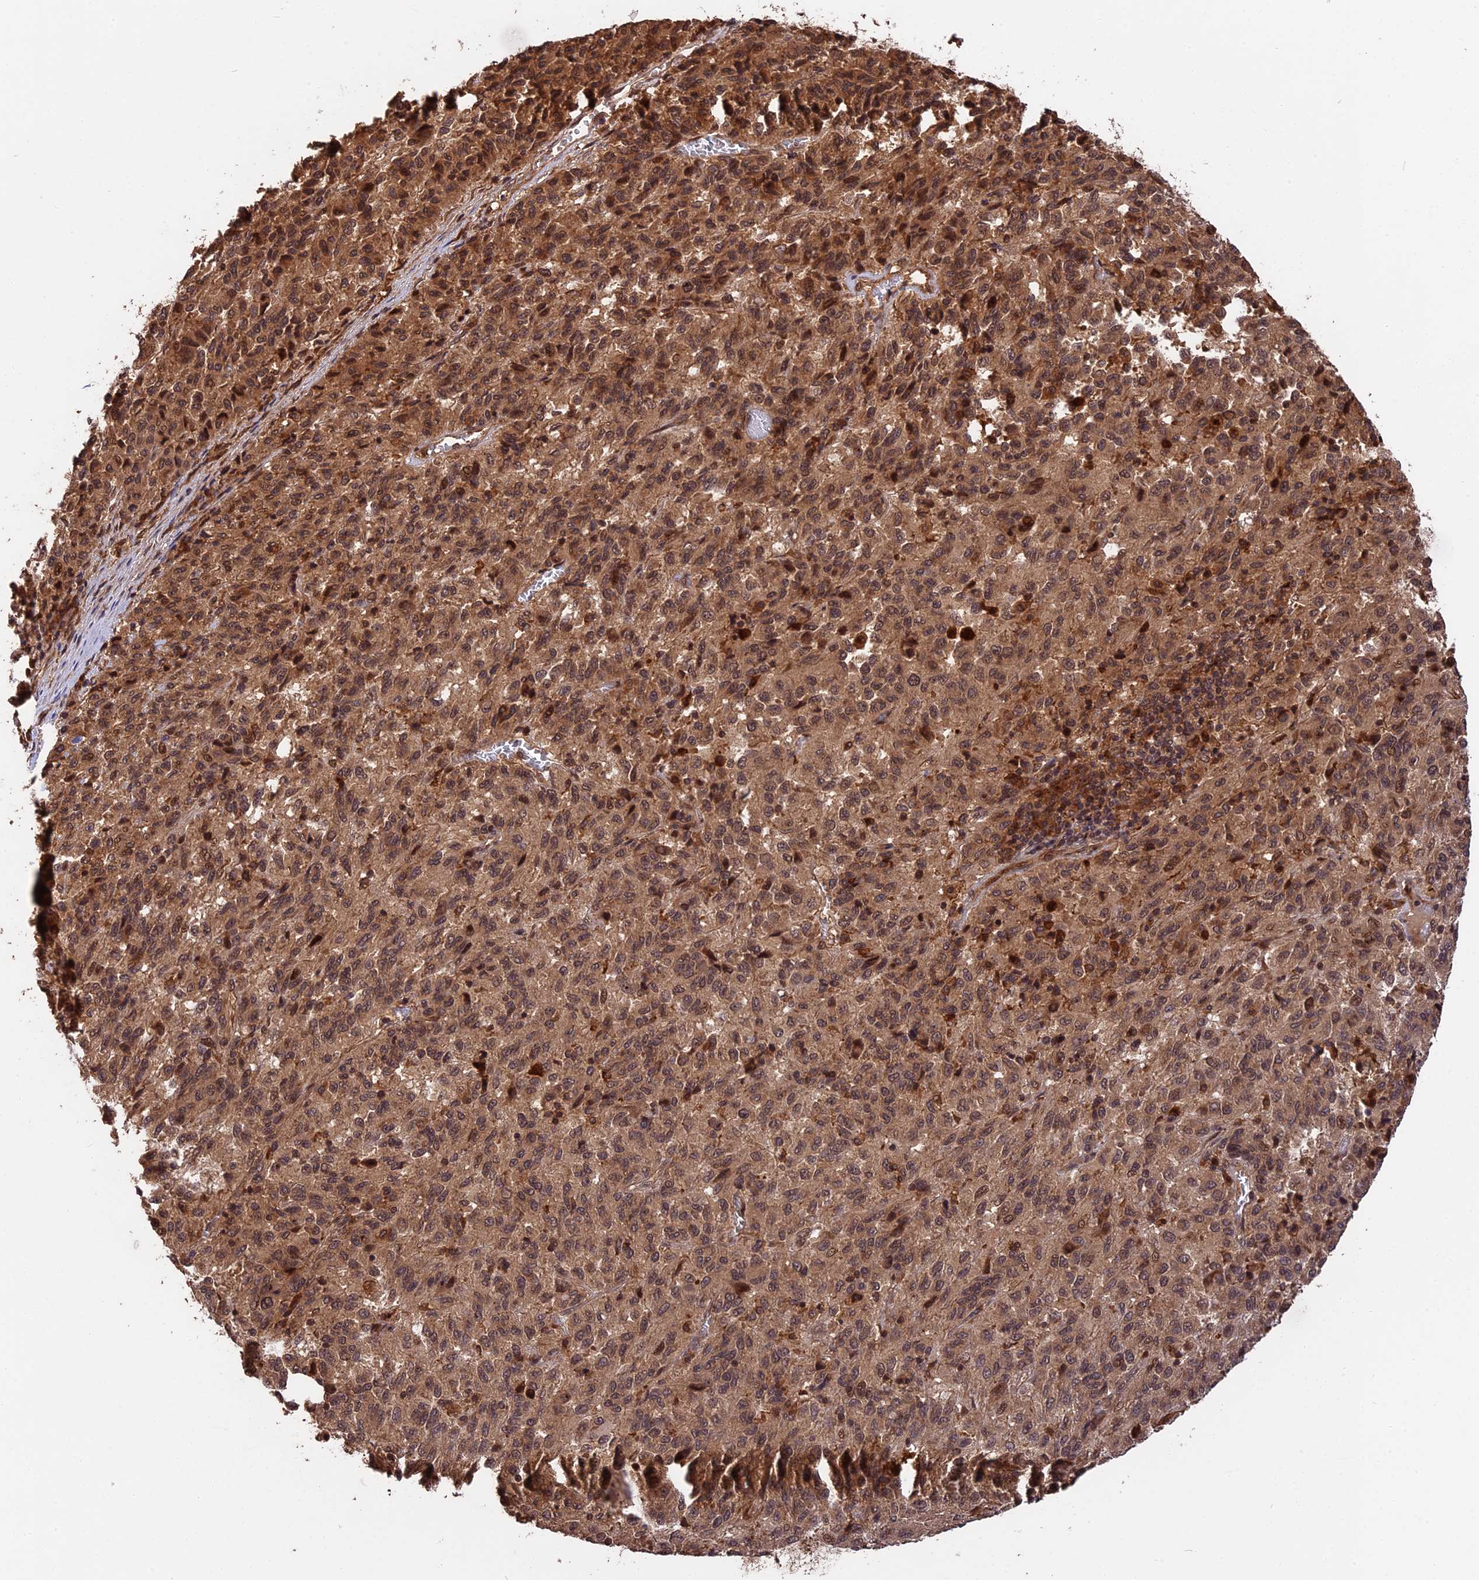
{"staining": {"intensity": "moderate", "quantity": ">75%", "location": "cytoplasmic/membranous,nuclear"}, "tissue": "melanoma", "cell_type": "Tumor cells", "image_type": "cancer", "snomed": [{"axis": "morphology", "description": "Malignant melanoma, Metastatic site"}, {"axis": "topography", "description": "Lung"}], "caption": "IHC of human malignant melanoma (metastatic site) reveals medium levels of moderate cytoplasmic/membranous and nuclear expression in about >75% of tumor cells.", "gene": "ESCO1", "patient": {"sex": "male", "age": 64}}